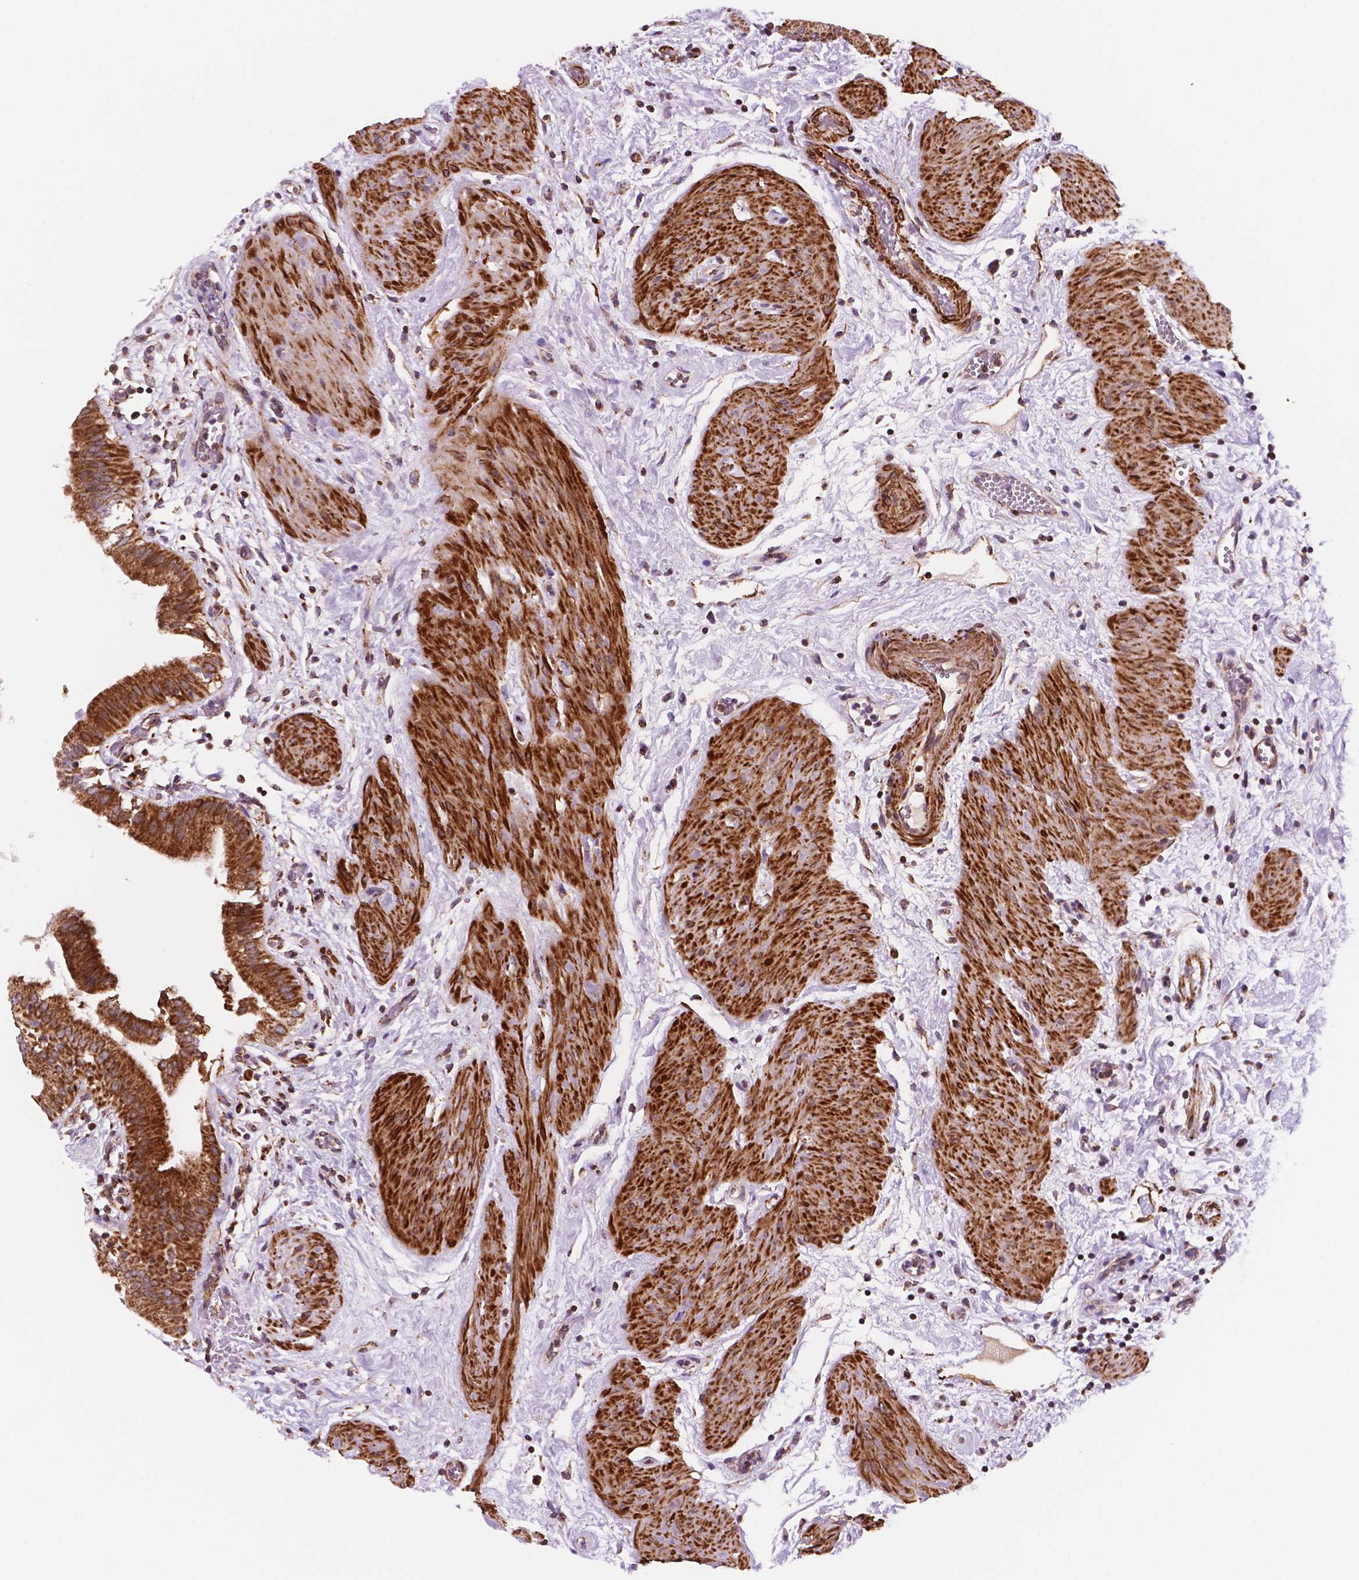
{"staining": {"intensity": "strong", "quantity": ">75%", "location": "cytoplasmic/membranous"}, "tissue": "gallbladder", "cell_type": "Glandular cells", "image_type": "normal", "snomed": [{"axis": "morphology", "description": "Normal tissue, NOS"}, {"axis": "topography", "description": "Gallbladder"}], "caption": "Gallbladder was stained to show a protein in brown. There is high levels of strong cytoplasmic/membranous staining in approximately >75% of glandular cells.", "gene": "GEMIN4", "patient": {"sex": "female", "age": 65}}